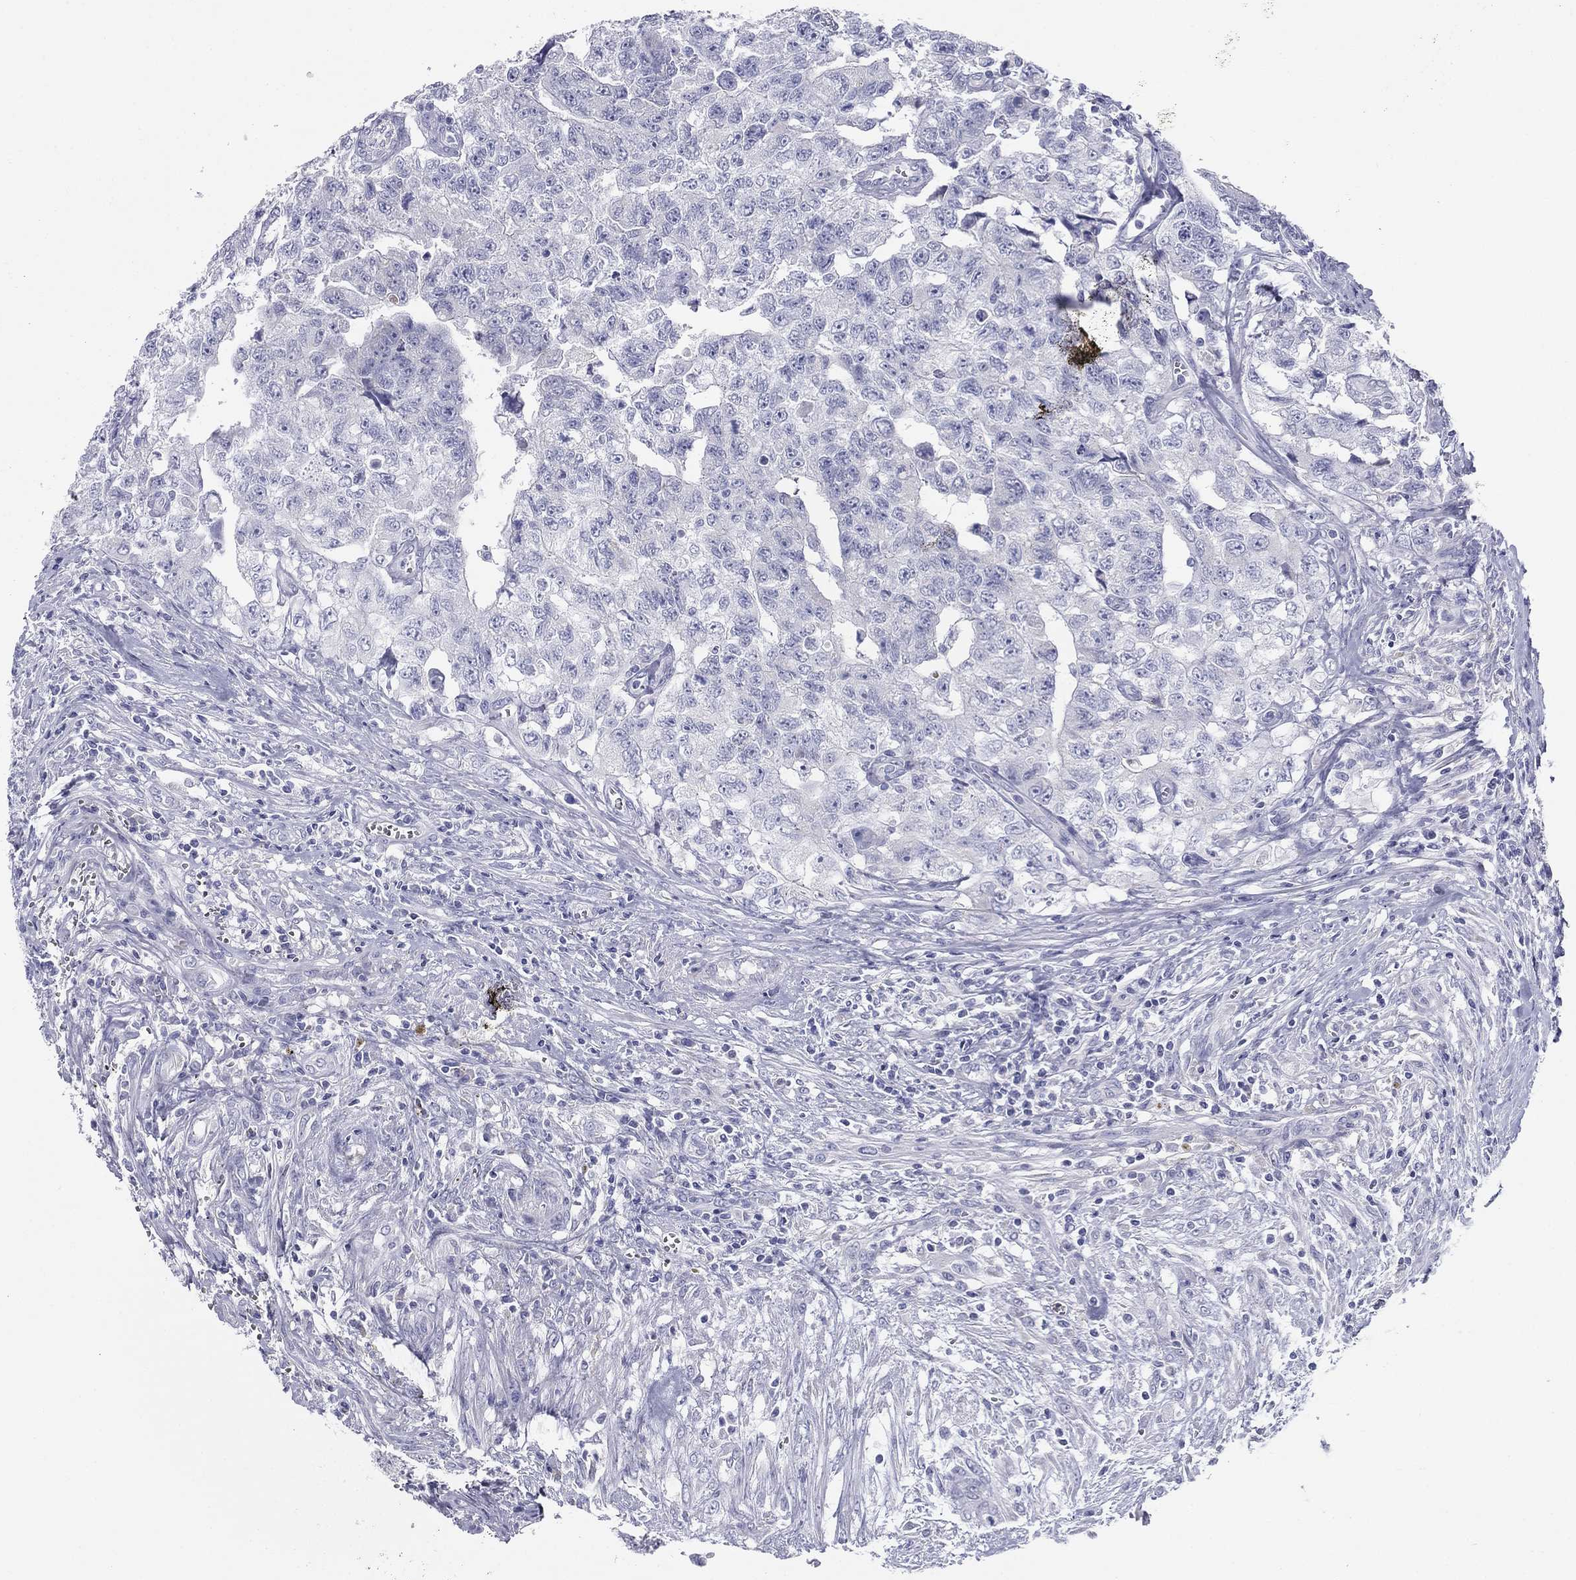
{"staining": {"intensity": "negative", "quantity": "none", "location": "none"}, "tissue": "testis cancer", "cell_type": "Tumor cells", "image_type": "cancer", "snomed": [{"axis": "morphology", "description": "Carcinoma, Embryonal, NOS"}, {"axis": "topography", "description": "Testis"}], "caption": "DAB (3,3'-diaminobenzidine) immunohistochemical staining of human testis embryonal carcinoma shows no significant expression in tumor cells.", "gene": "ZP2", "patient": {"sex": "male", "age": 24}}